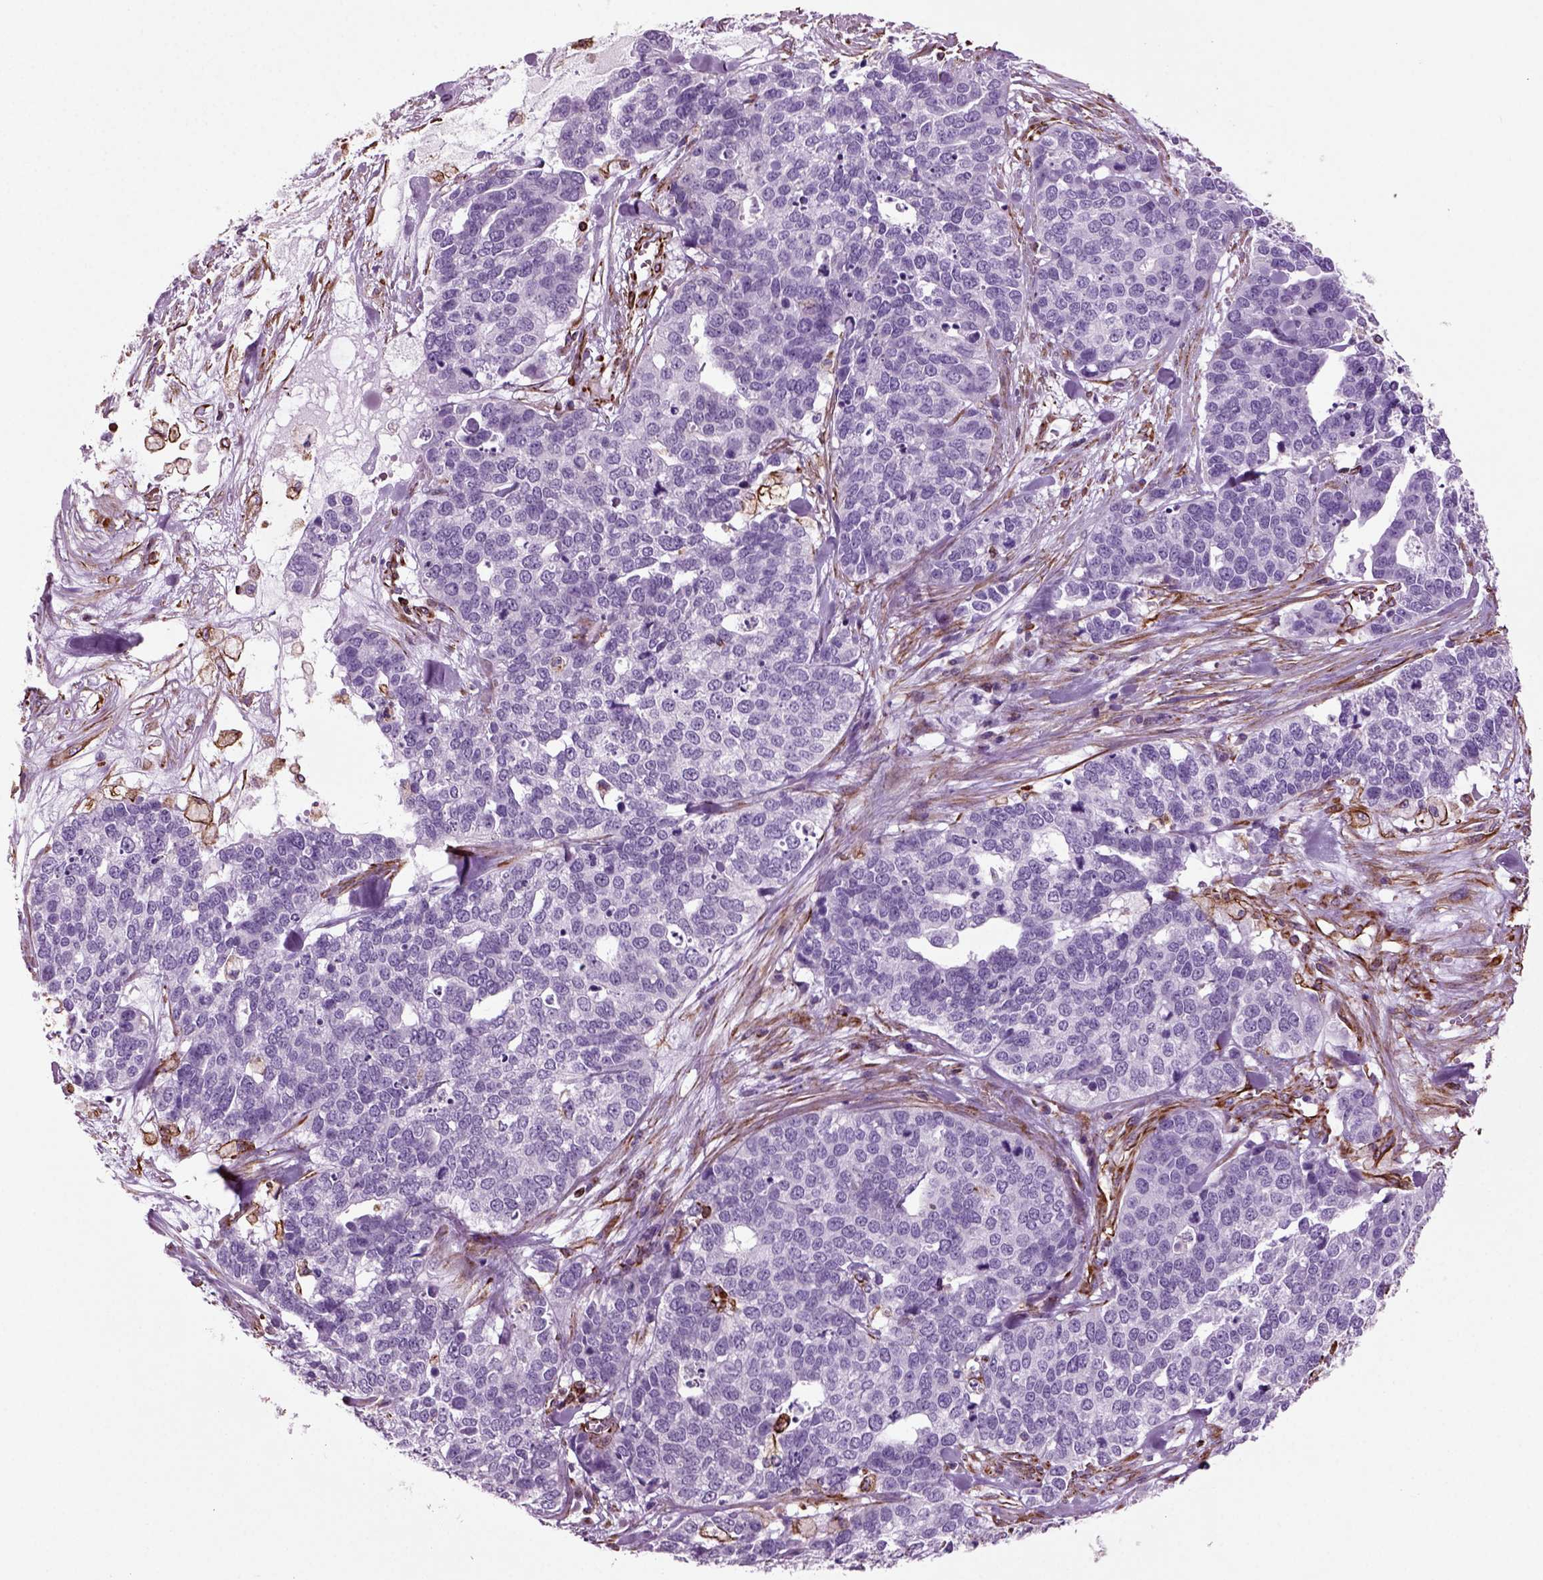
{"staining": {"intensity": "negative", "quantity": "none", "location": "none"}, "tissue": "ovarian cancer", "cell_type": "Tumor cells", "image_type": "cancer", "snomed": [{"axis": "morphology", "description": "Carcinoma, endometroid"}, {"axis": "topography", "description": "Ovary"}], "caption": "High power microscopy histopathology image of an immunohistochemistry (IHC) micrograph of ovarian endometroid carcinoma, revealing no significant positivity in tumor cells.", "gene": "ACER3", "patient": {"sex": "female", "age": 65}}